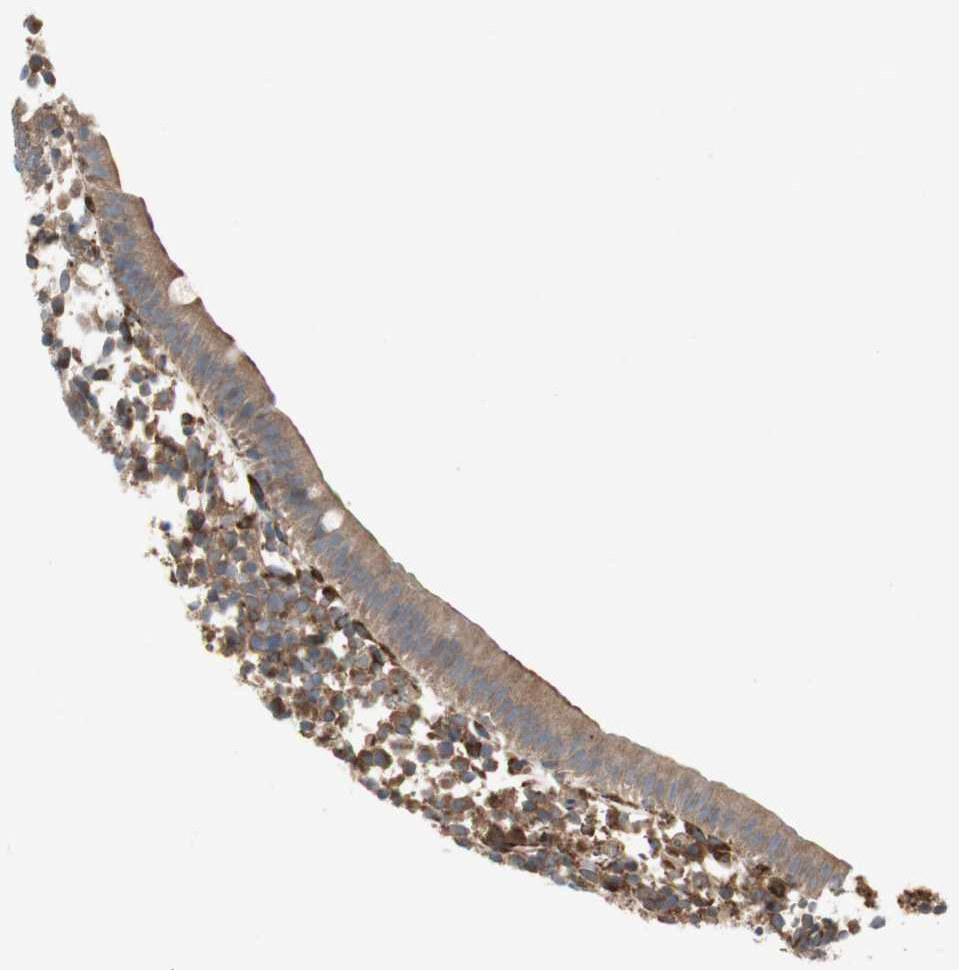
{"staining": {"intensity": "weak", "quantity": ">75%", "location": "cytoplasmic/membranous"}, "tissue": "appendix", "cell_type": "Glandular cells", "image_type": "normal", "snomed": [{"axis": "morphology", "description": "Normal tissue, NOS"}, {"axis": "topography", "description": "Appendix"}], "caption": "Normal appendix exhibits weak cytoplasmic/membranous expression in approximately >75% of glandular cells.", "gene": "PRKG1", "patient": {"sex": "female", "age": 20}}